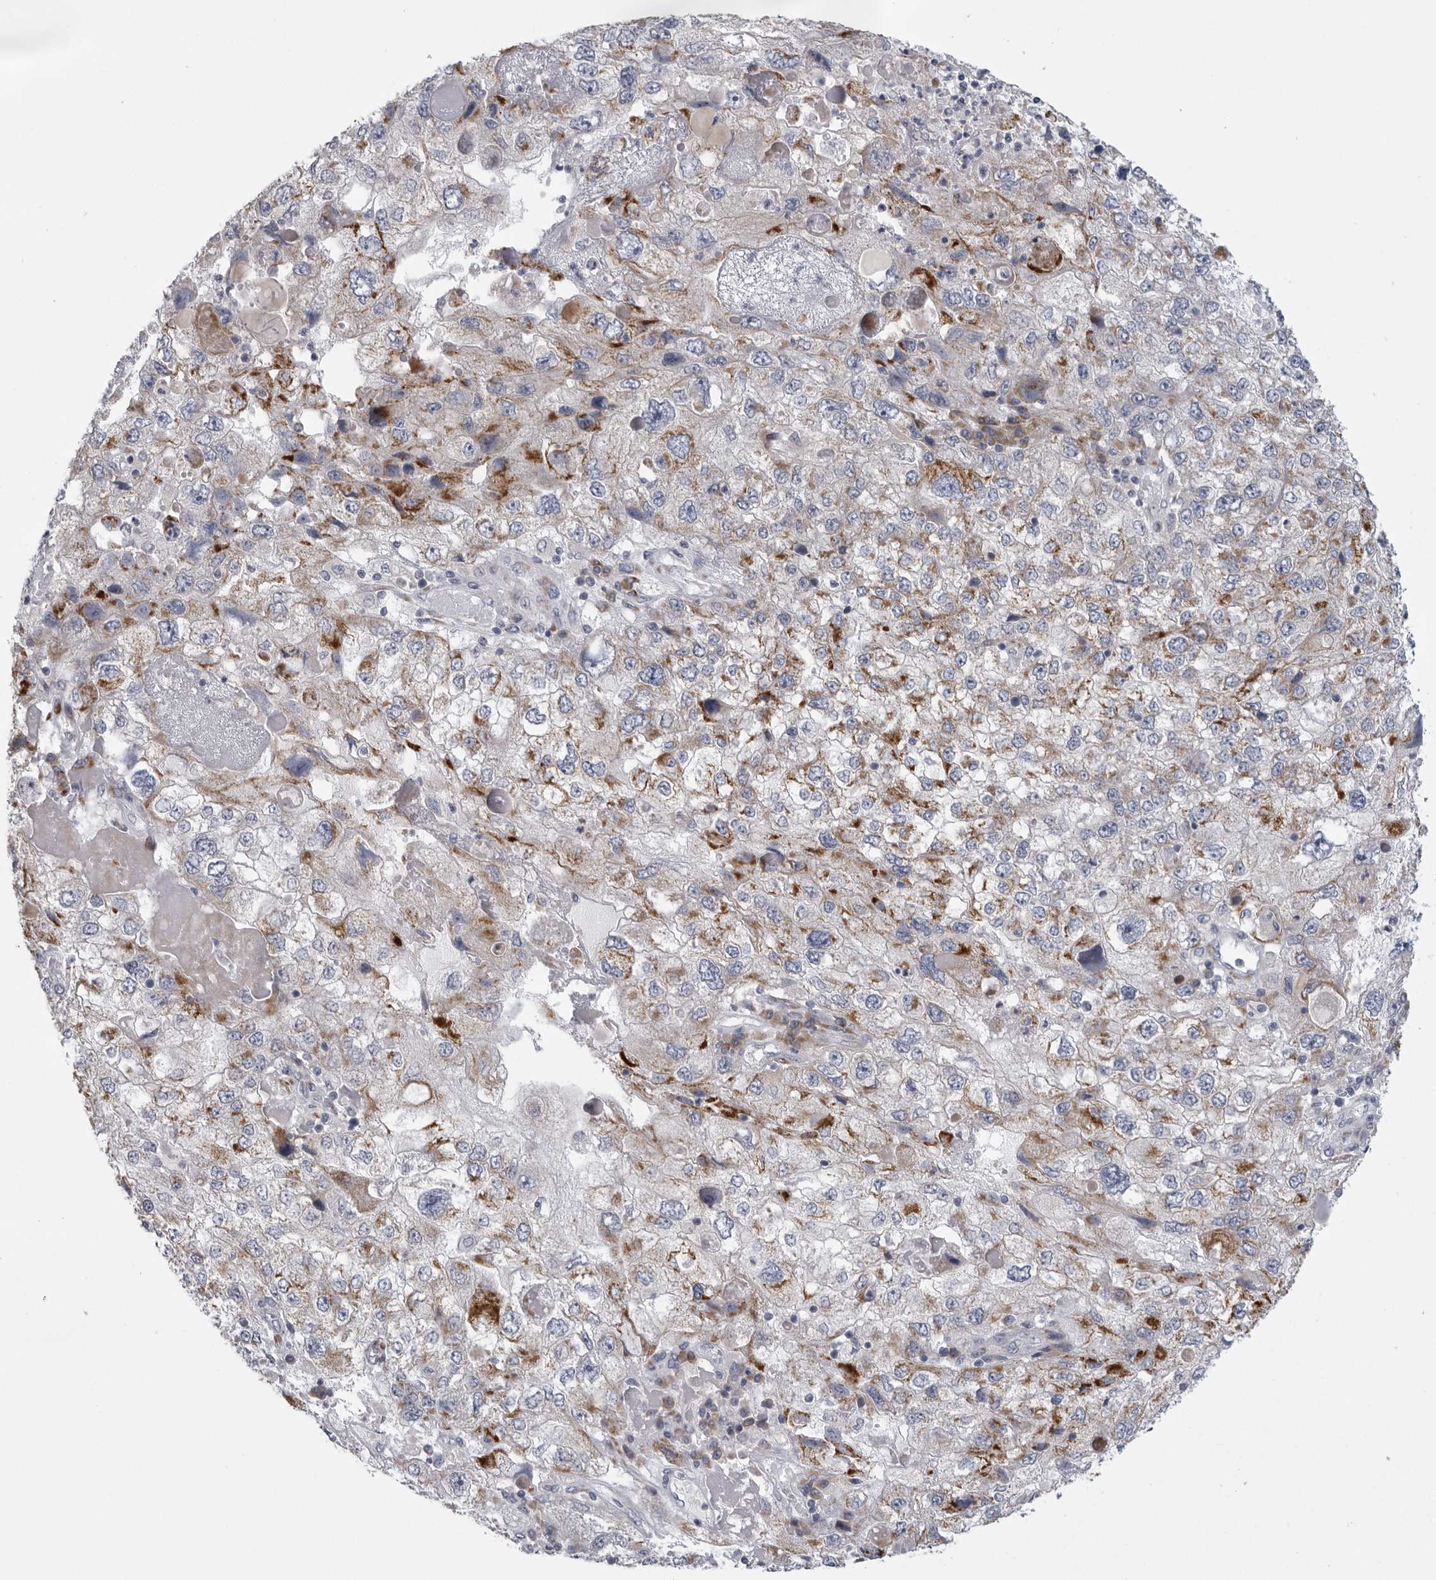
{"staining": {"intensity": "moderate", "quantity": "25%-75%", "location": "cytoplasmic/membranous"}, "tissue": "endometrial cancer", "cell_type": "Tumor cells", "image_type": "cancer", "snomed": [{"axis": "morphology", "description": "Adenocarcinoma, NOS"}, {"axis": "topography", "description": "Endometrium"}], "caption": "Immunohistochemical staining of endometrial adenocarcinoma reveals medium levels of moderate cytoplasmic/membranous positivity in about 25%-75% of tumor cells. The staining is performed using DAB (3,3'-diaminobenzidine) brown chromogen to label protein expression. The nuclei are counter-stained blue using hematoxylin.", "gene": "USP24", "patient": {"sex": "female", "age": 49}}